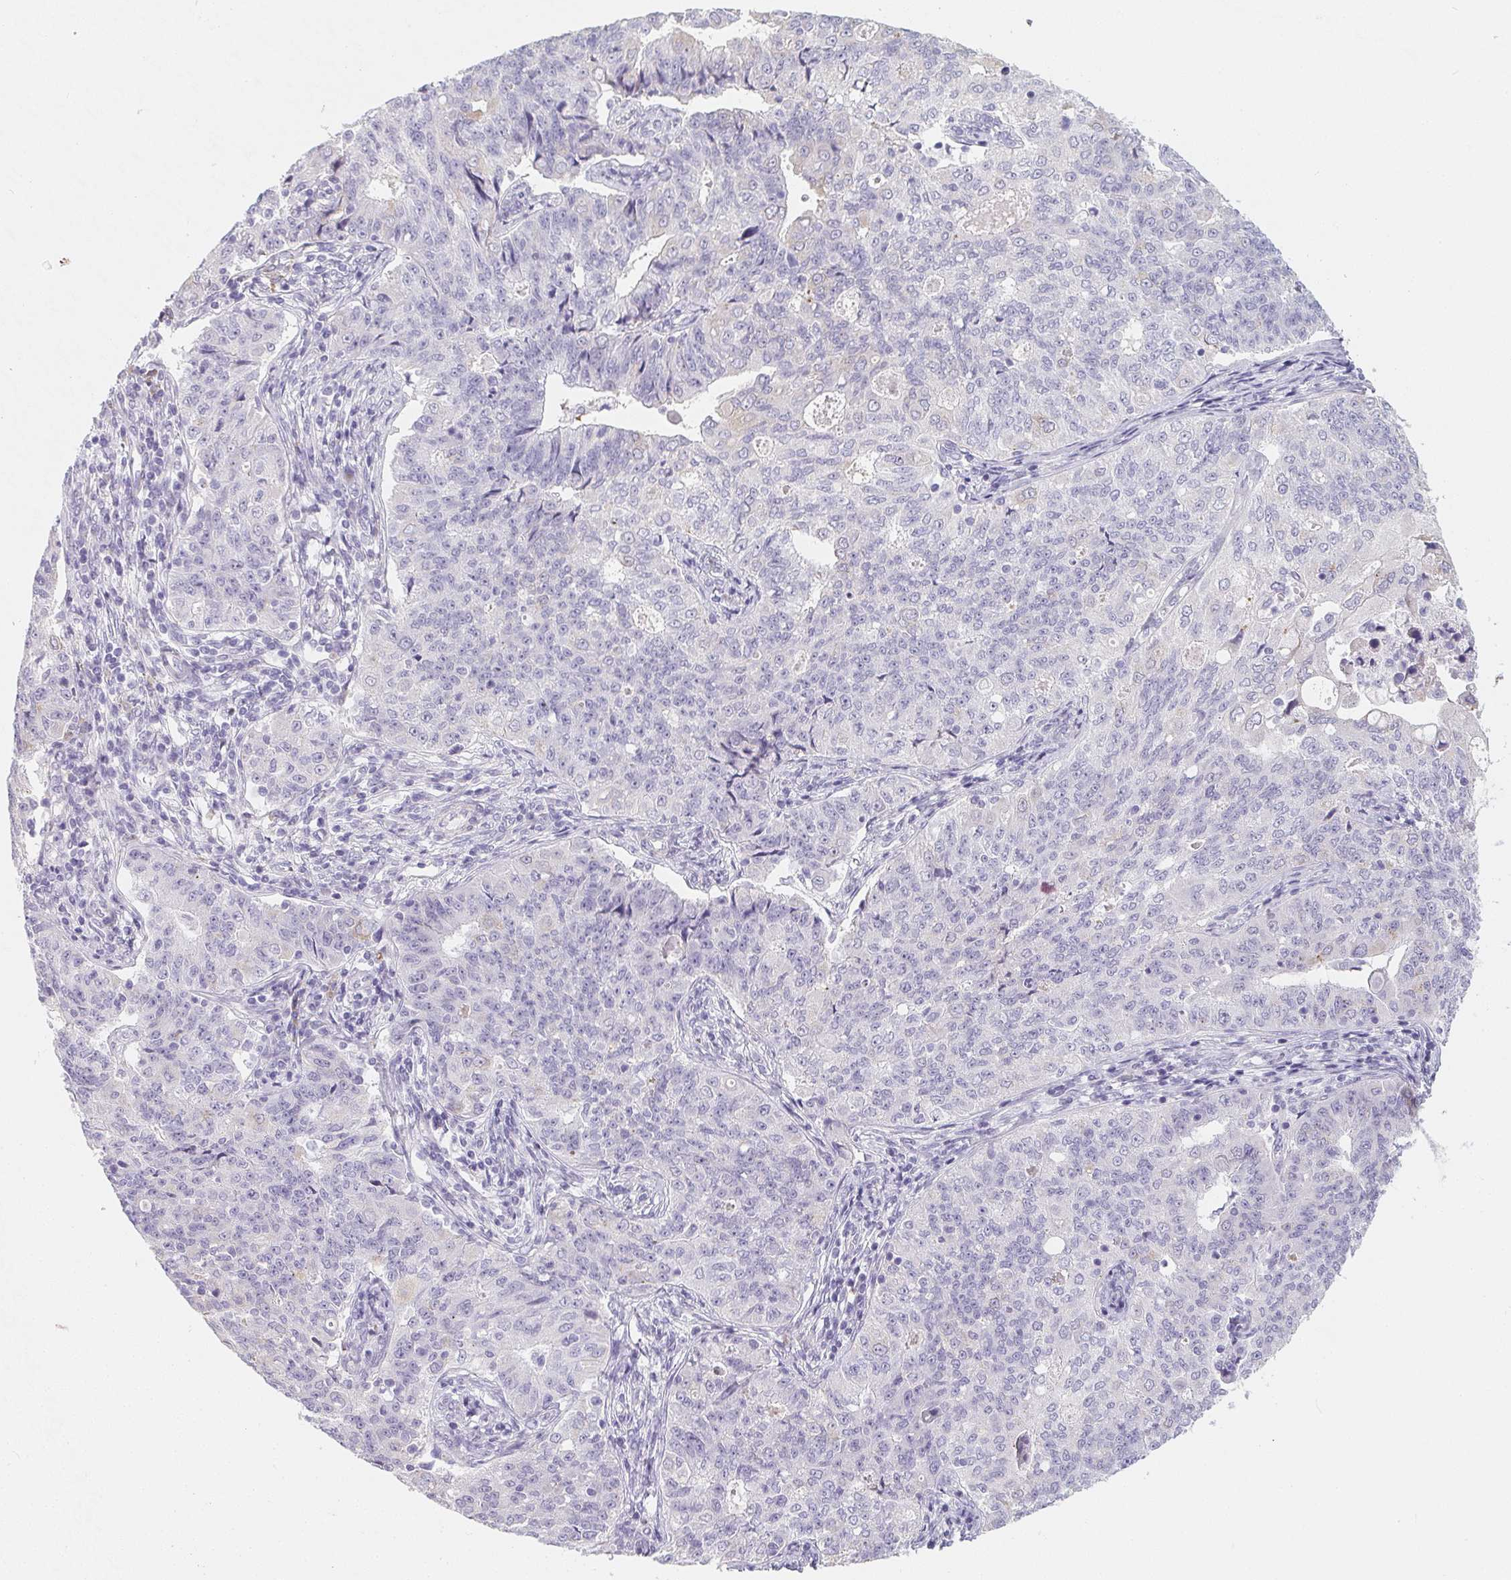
{"staining": {"intensity": "negative", "quantity": "none", "location": "none"}, "tissue": "endometrial cancer", "cell_type": "Tumor cells", "image_type": "cancer", "snomed": [{"axis": "morphology", "description": "Adenocarcinoma, NOS"}, {"axis": "topography", "description": "Endometrium"}], "caption": "There is no significant expression in tumor cells of endometrial adenocarcinoma.", "gene": "MAP1A", "patient": {"sex": "female", "age": 43}}